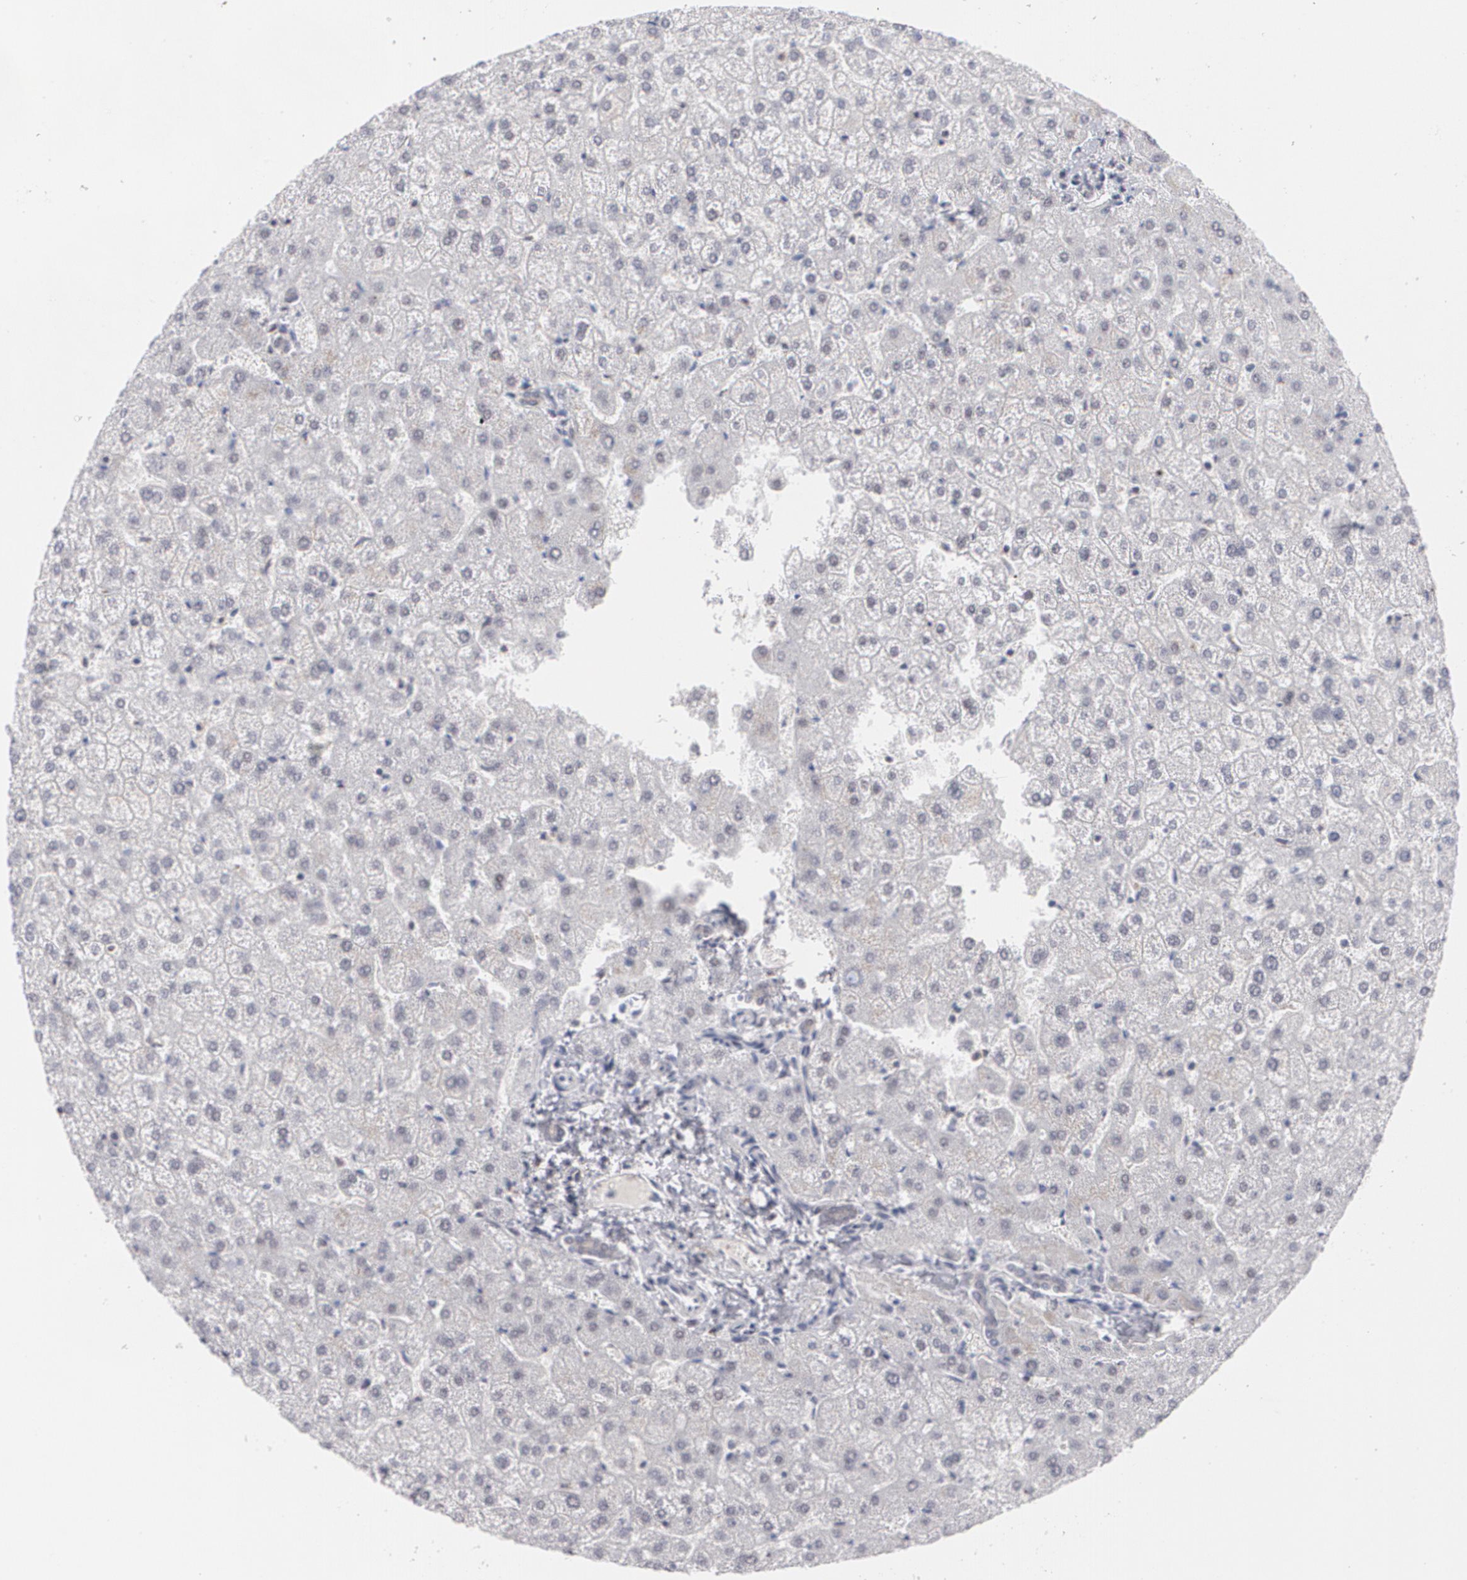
{"staining": {"intensity": "weak", "quantity": ">75%", "location": "cytoplasmic/membranous"}, "tissue": "liver", "cell_type": "Cholangiocytes", "image_type": "normal", "snomed": [{"axis": "morphology", "description": "Normal tissue, NOS"}, {"axis": "topography", "description": "Liver"}], "caption": "The immunohistochemical stain highlights weak cytoplasmic/membranous staining in cholangiocytes of unremarkable liver.", "gene": "MCL1", "patient": {"sex": "female", "age": 32}}